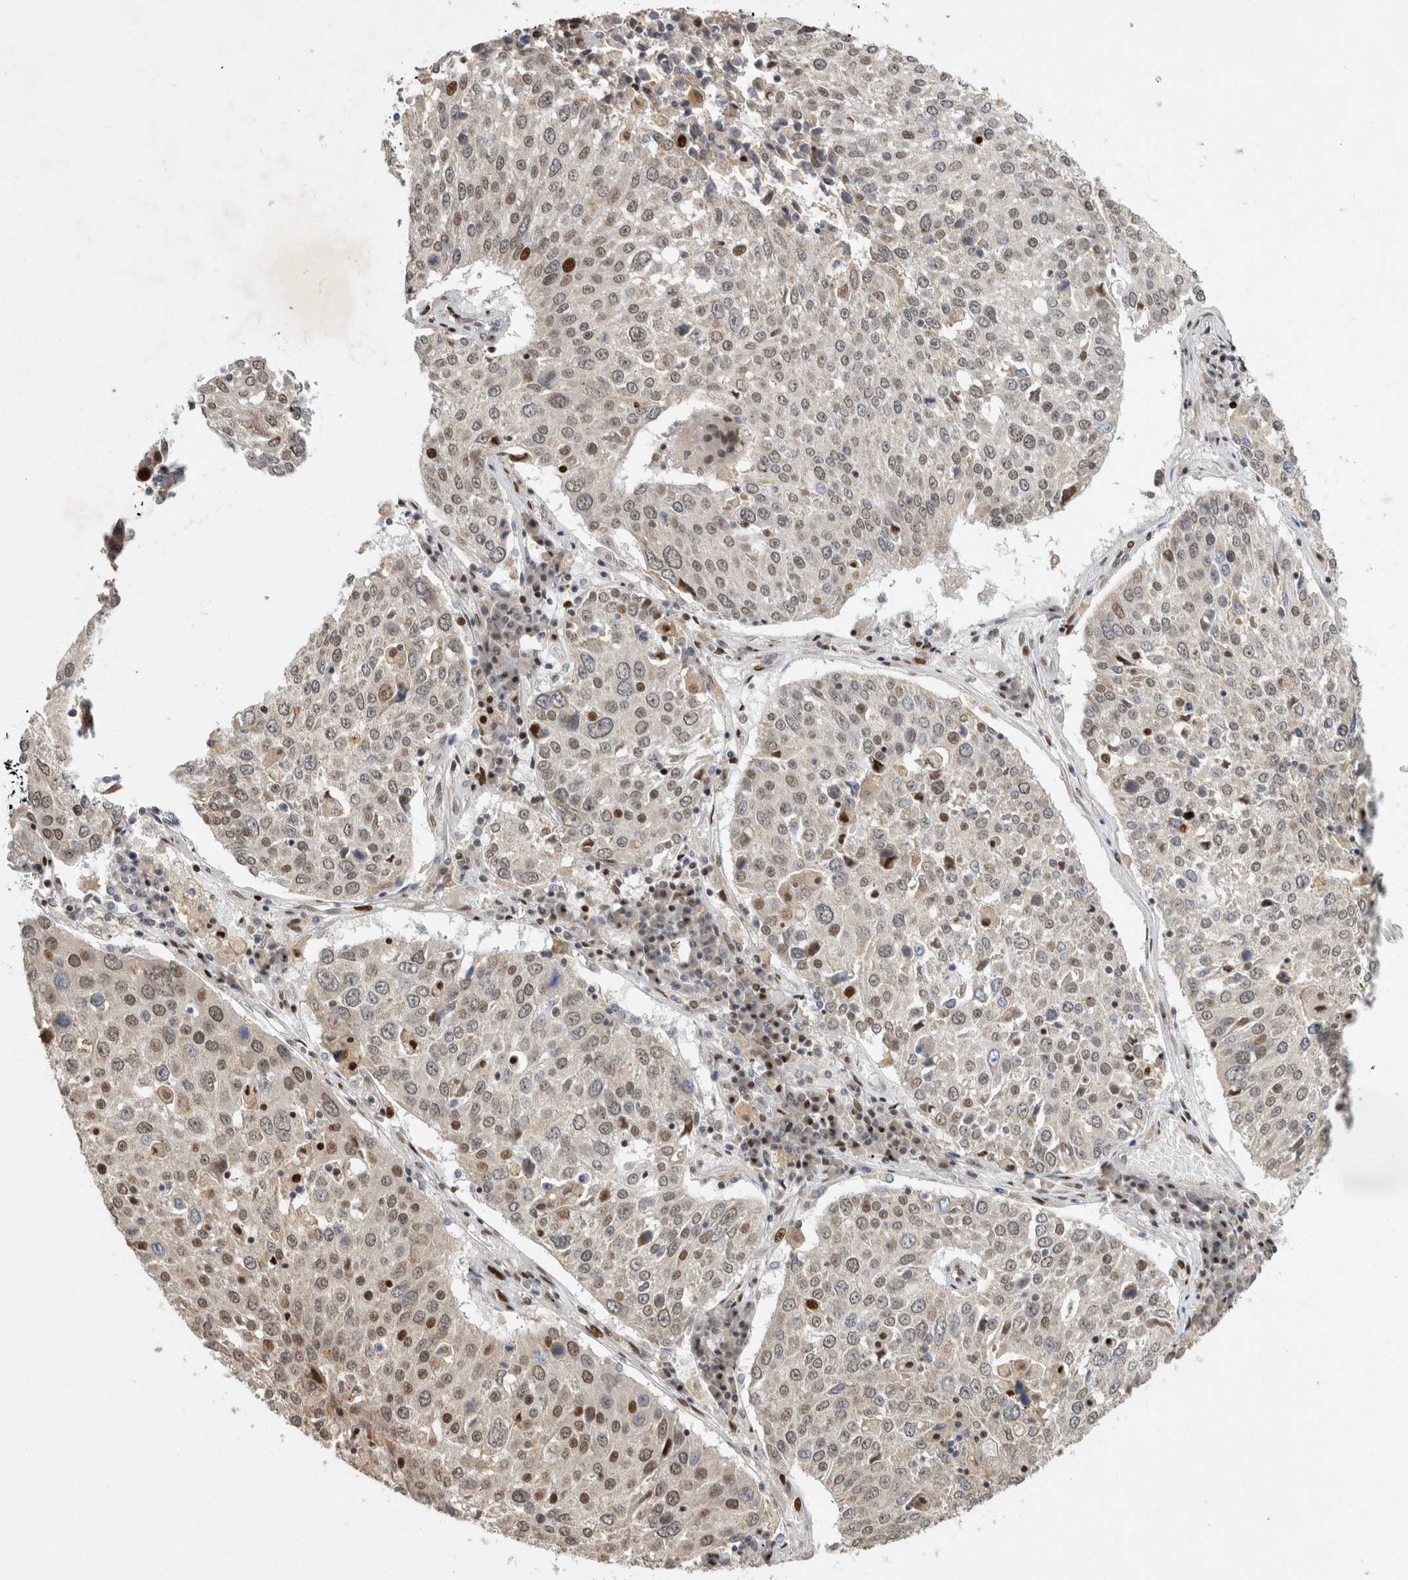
{"staining": {"intensity": "weak", "quantity": "25%-75%", "location": "nuclear"}, "tissue": "lung cancer", "cell_type": "Tumor cells", "image_type": "cancer", "snomed": [{"axis": "morphology", "description": "Squamous cell carcinoma, NOS"}, {"axis": "topography", "description": "Lung"}], "caption": "A brown stain highlights weak nuclear expression of a protein in human squamous cell carcinoma (lung) tumor cells.", "gene": "C8orf58", "patient": {"sex": "male", "age": 65}}